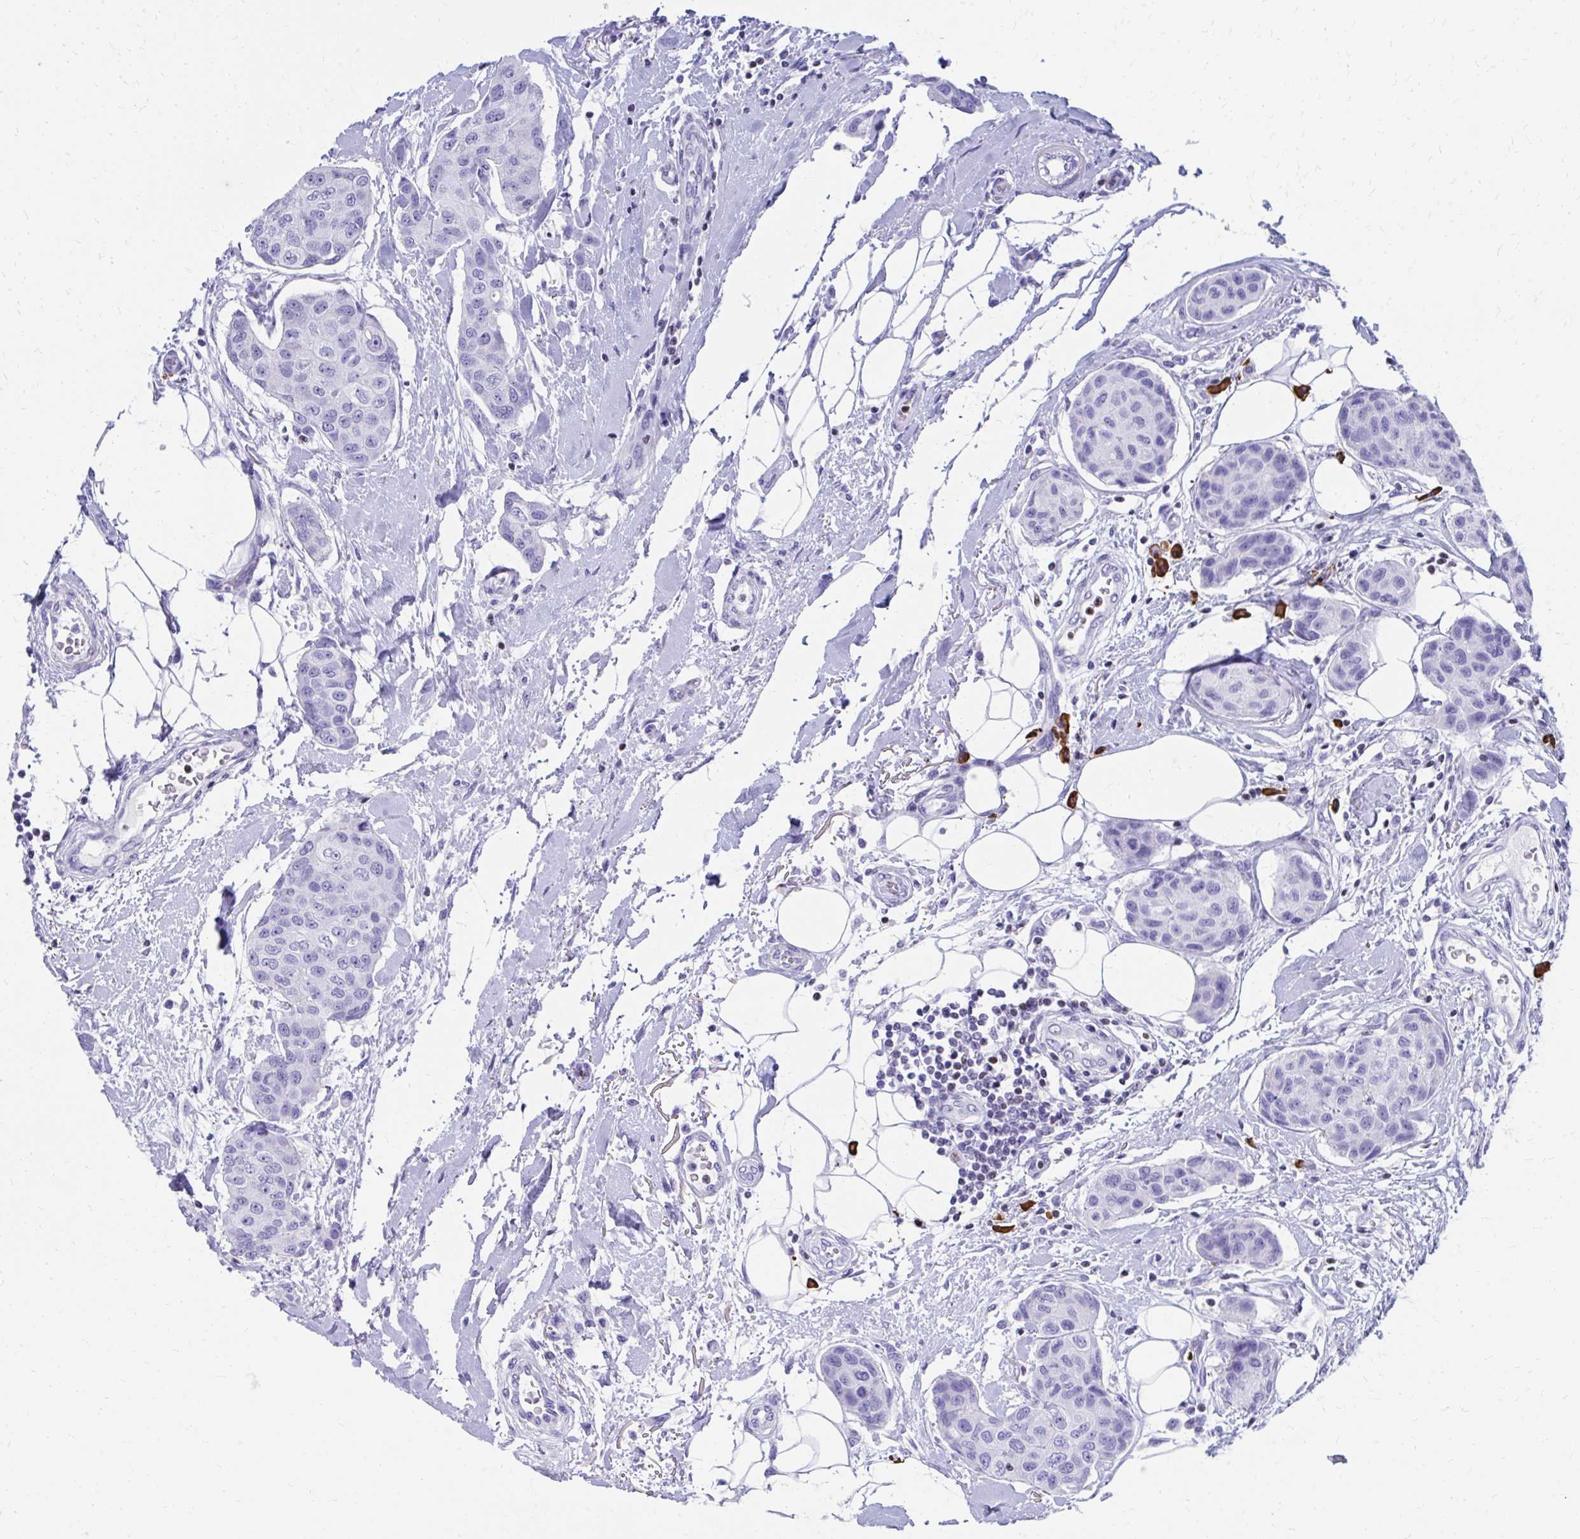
{"staining": {"intensity": "negative", "quantity": "none", "location": "none"}, "tissue": "breast cancer", "cell_type": "Tumor cells", "image_type": "cancer", "snomed": [{"axis": "morphology", "description": "Duct carcinoma"}, {"axis": "topography", "description": "Breast"}, {"axis": "topography", "description": "Lymph node"}], "caption": "Protein analysis of breast cancer exhibits no significant staining in tumor cells.", "gene": "RUNX3", "patient": {"sex": "female", "age": 80}}